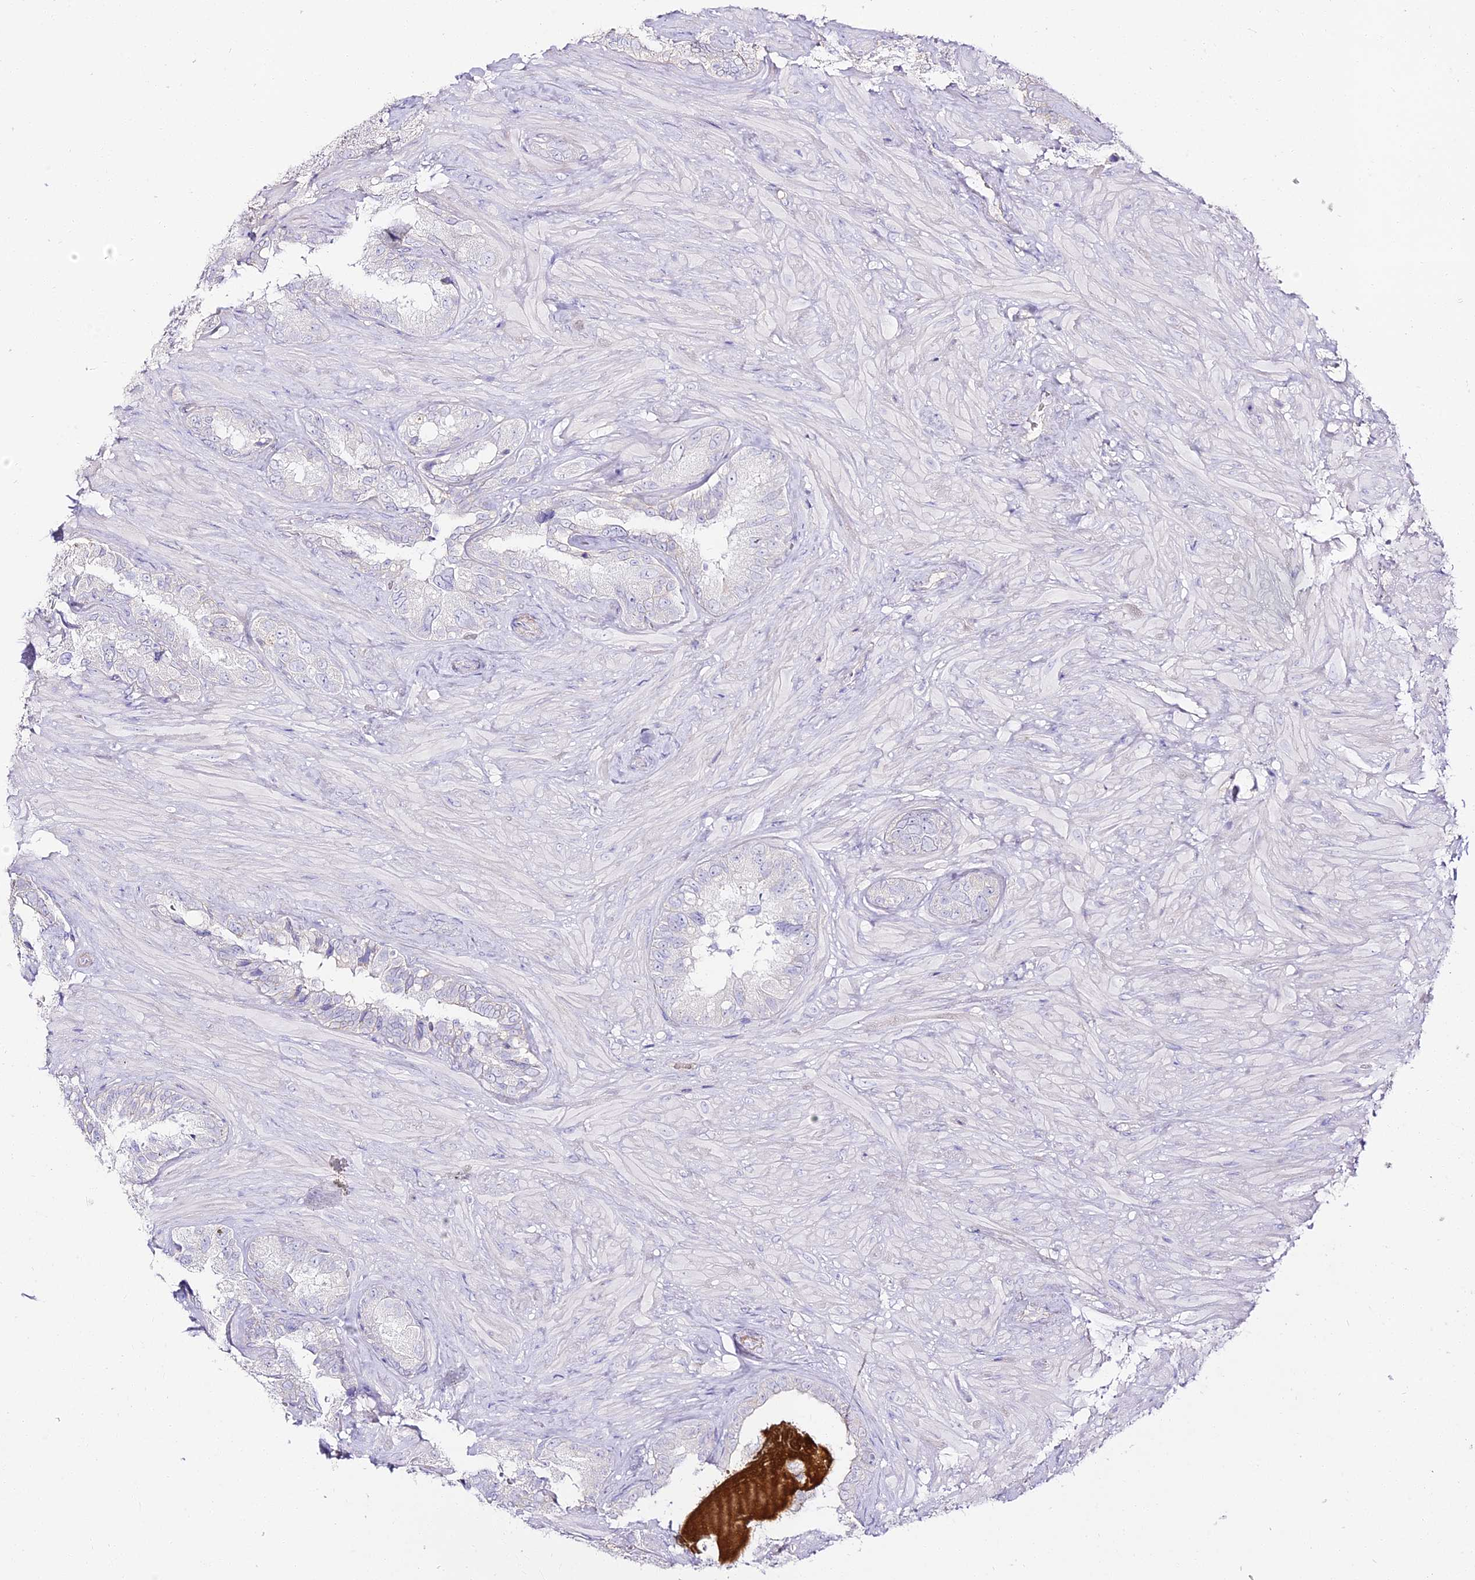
{"staining": {"intensity": "negative", "quantity": "none", "location": "none"}, "tissue": "seminal vesicle", "cell_type": "Glandular cells", "image_type": "normal", "snomed": [{"axis": "morphology", "description": "Normal tissue, NOS"}, {"axis": "topography", "description": "Seminal veicle"}, {"axis": "topography", "description": "Peripheral nerve tissue"}], "caption": "Unremarkable seminal vesicle was stained to show a protein in brown. There is no significant positivity in glandular cells. (DAB (3,3'-diaminobenzidine) immunohistochemistry, high magnification).", "gene": "ALPG", "patient": {"sex": "male", "age": 67}}